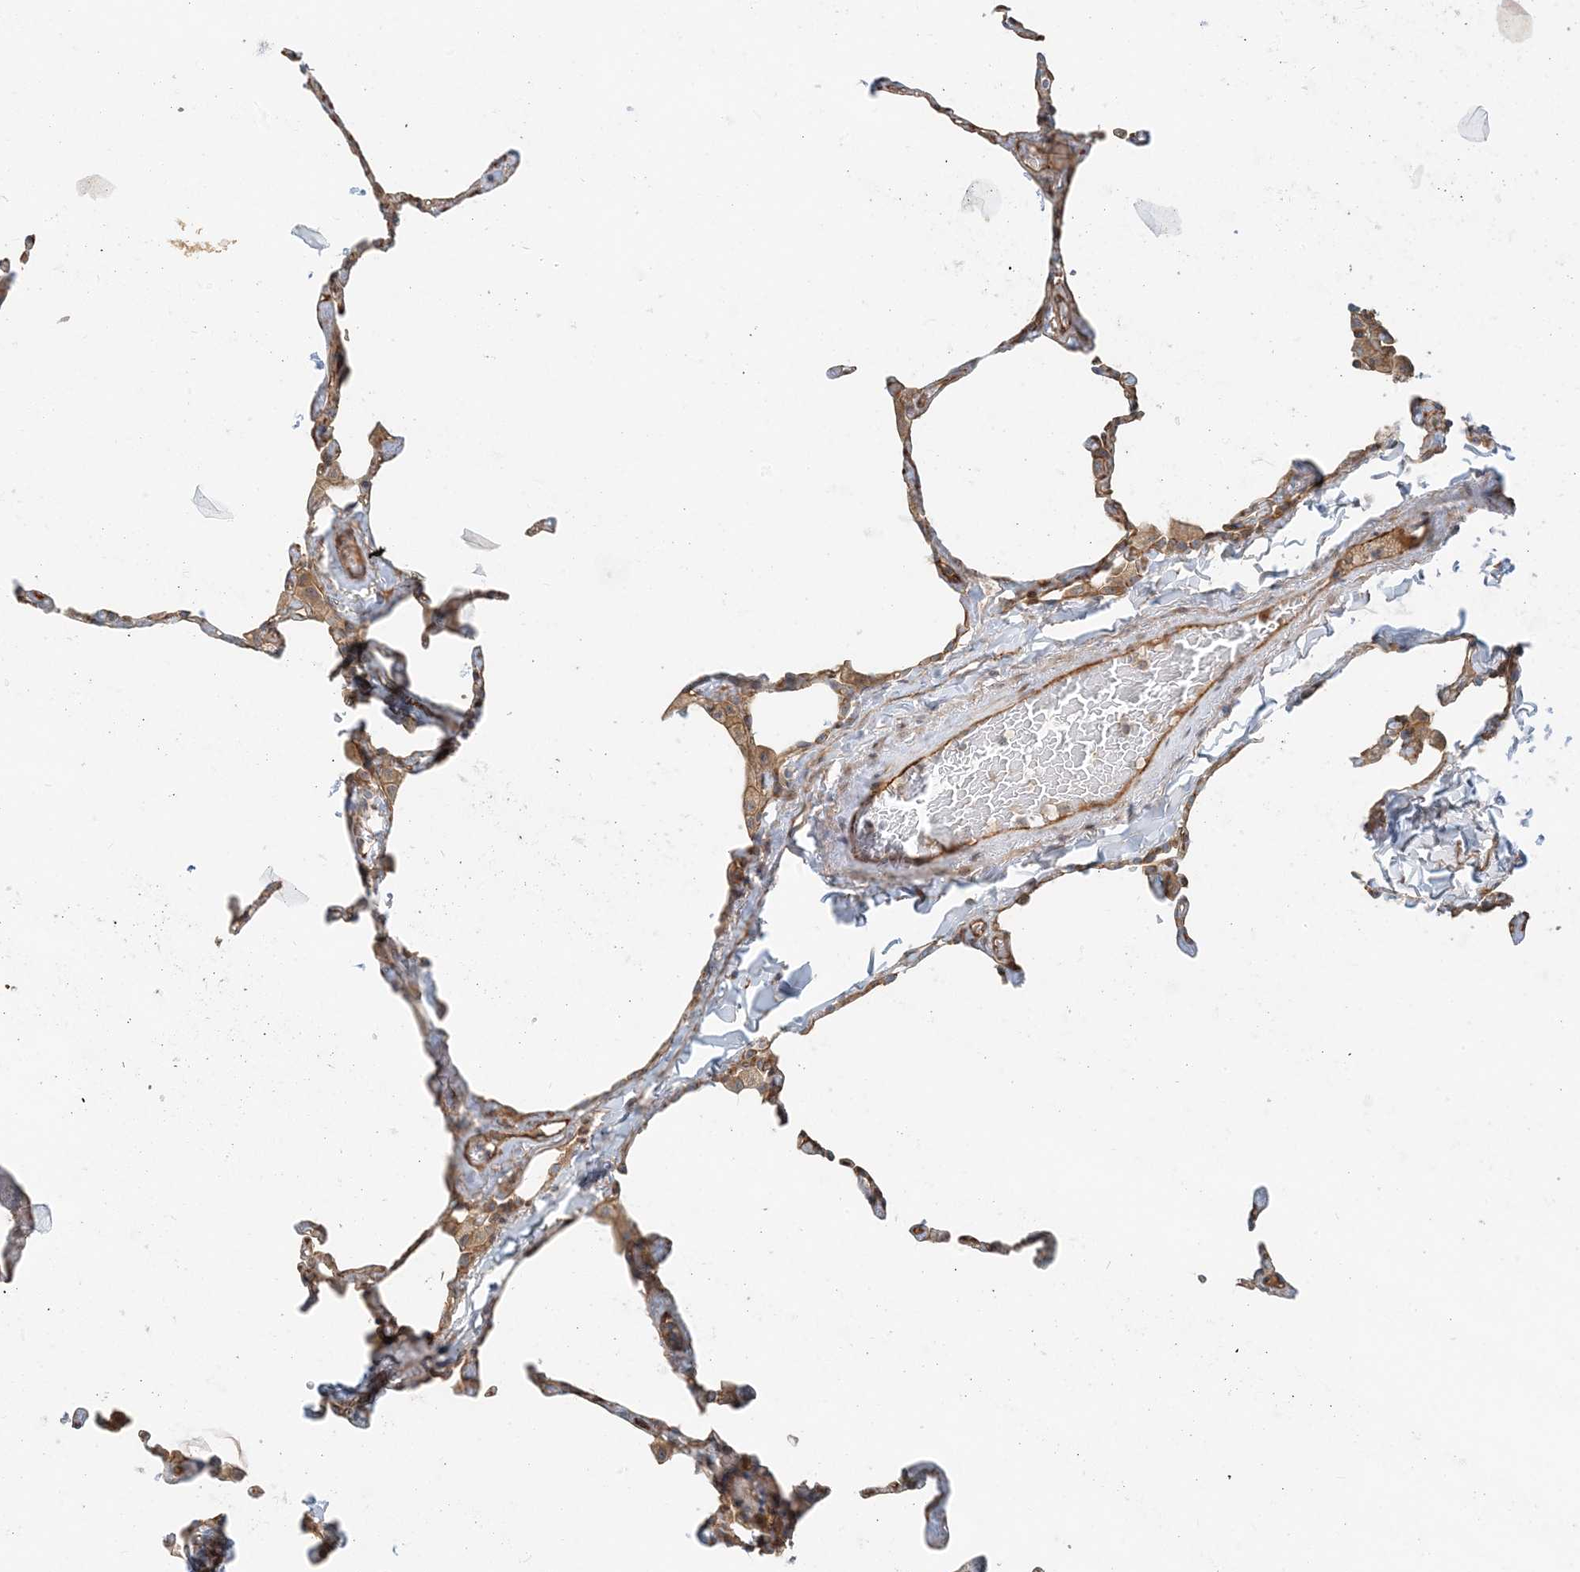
{"staining": {"intensity": "weak", "quantity": "25%-75%", "location": "cytoplasmic/membranous"}, "tissue": "lung", "cell_type": "Alveolar cells", "image_type": "normal", "snomed": [{"axis": "morphology", "description": "Normal tissue, NOS"}, {"axis": "topography", "description": "Lung"}], "caption": "Weak cytoplasmic/membranous positivity is identified in about 25%-75% of alveolar cells in unremarkable lung. (Stains: DAB in brown, nuclei in blue, Microscopy: brightfield microscopy at high magnification).", "gene": "MYL5", "patient": {"sex": "male", "age": 65}}